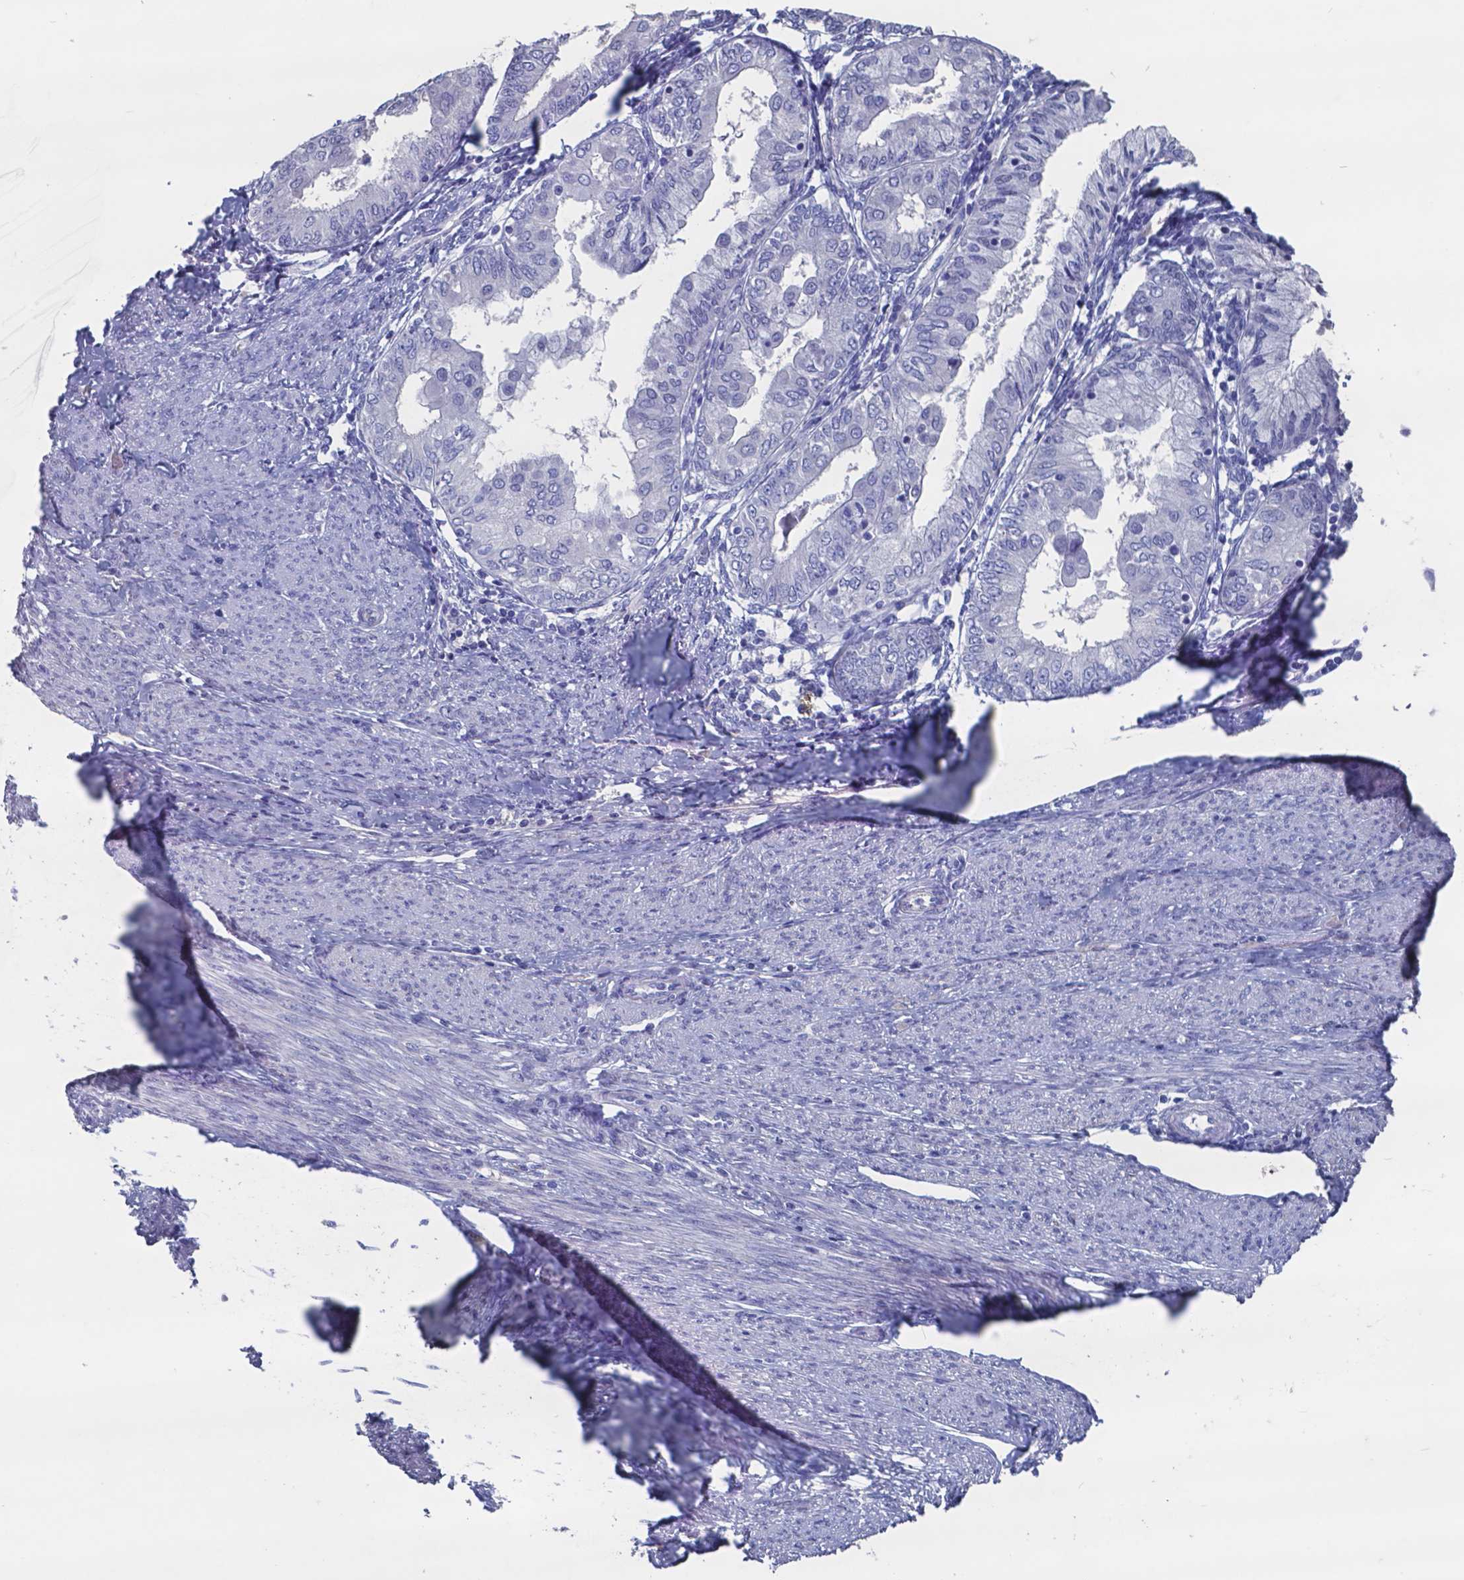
{"staining": {"intensity": "negative", "quantity": "none", "location": "none"}, "tissue": "endometrial cancer", "cell_type": "Tumor cells", "image_type": "cancer", "snomed": [{"axis": "morphology", "description": "Adenocarcinoma, NOS"}, {"axis": "topography", "description": "Endometrium"}], "caption": "Immunohistochemical staining of human endometrial adenocarcinoma reveals no significant staining in tumor cells.", "gene": "TTR", "patient": {"sex": "female", "age": 68}}